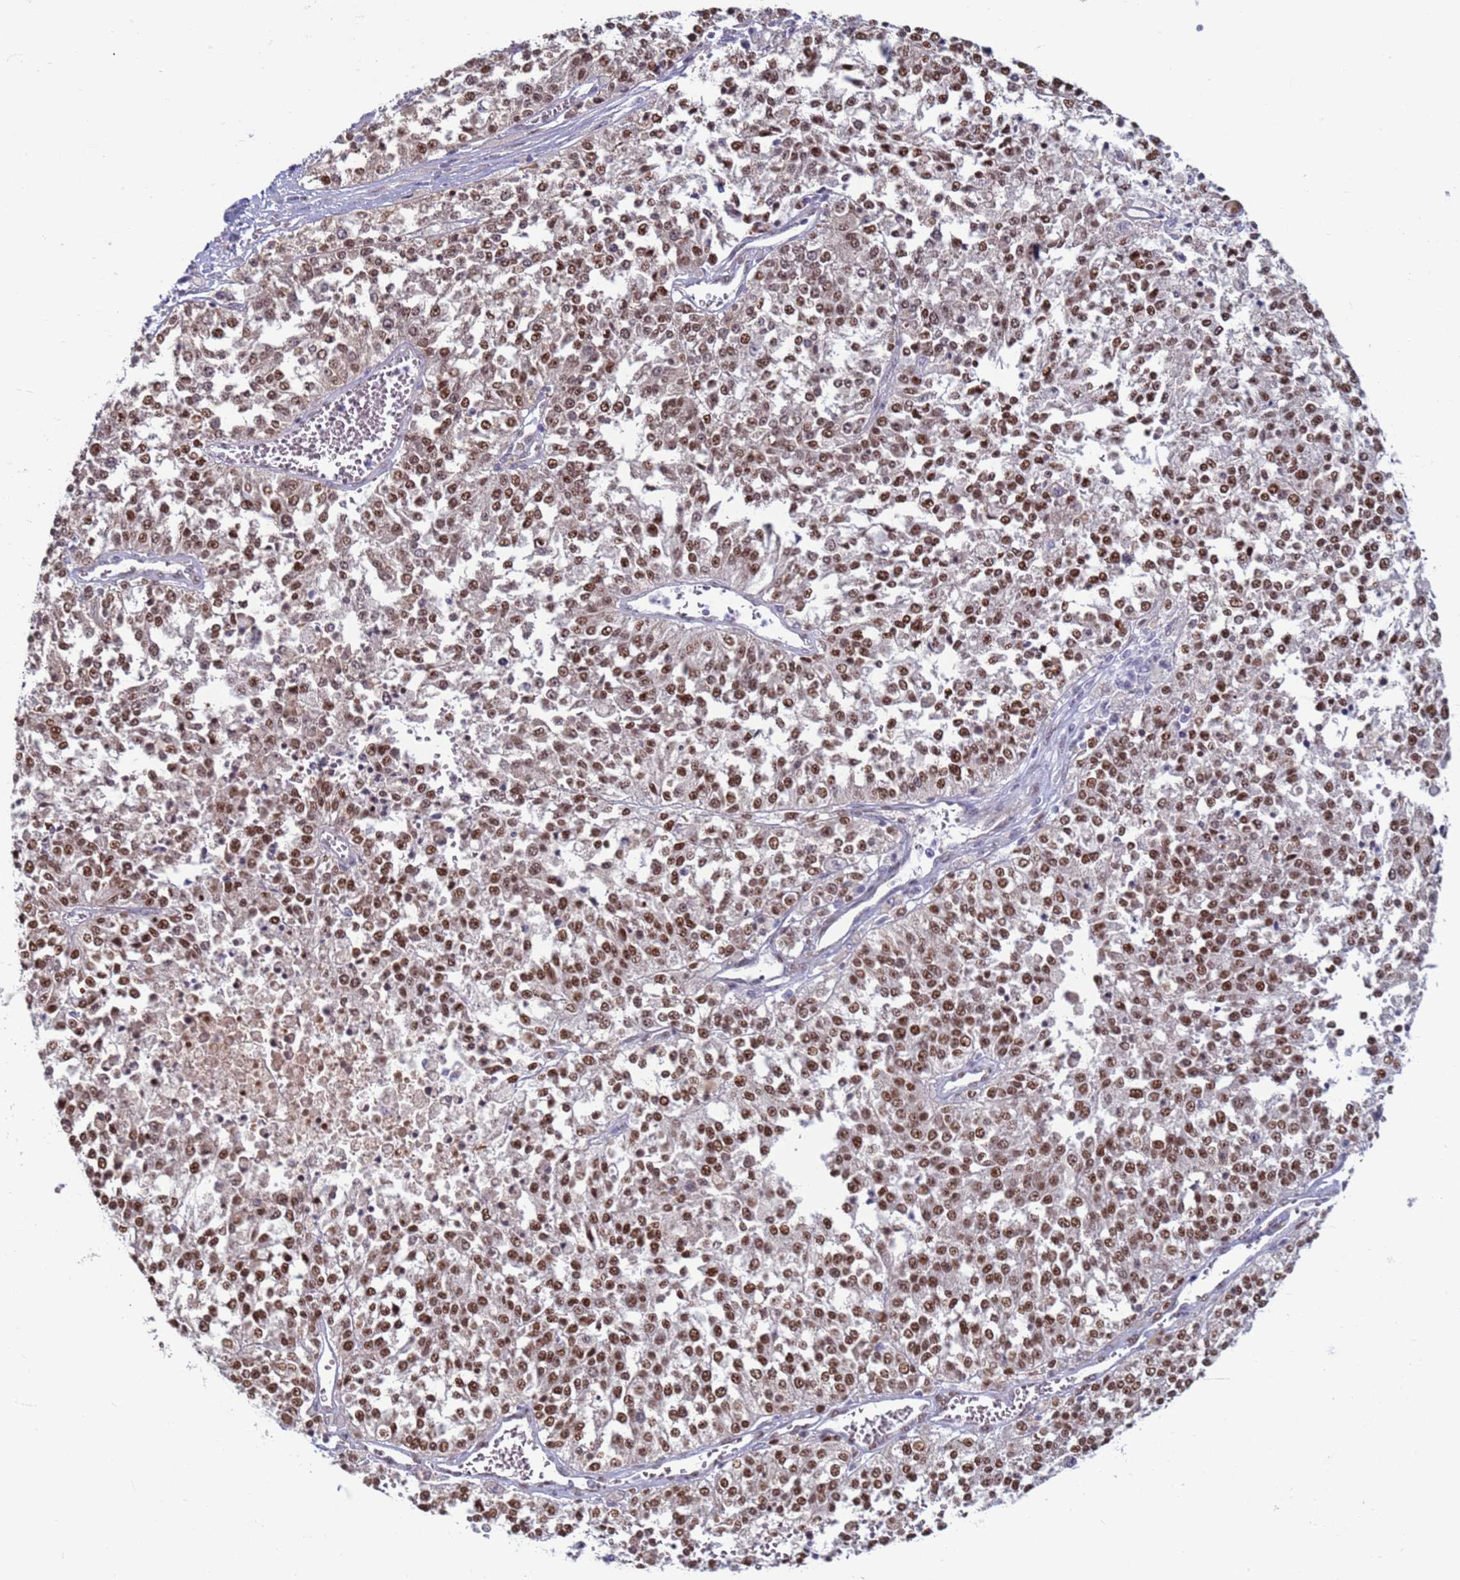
{"staining": {"intensity": "strong", "quantity": ">75%", "location": "nuclear"}, "tissue": "melanoma", "cell_type": "Tumor cells", "image_type": "cancer", "snomed": [{"axis": "morphology", "description": "Malignant melanoma, NOS"}, {"axis": "topography", "description": "Skin"}], "caption": "The immunohistochemical stain shows strong nuclear positivity in tumor cells of malignant melanoma tissue.", "gene": "SAE1", "patient": {"sex": "female", "age": 64}}